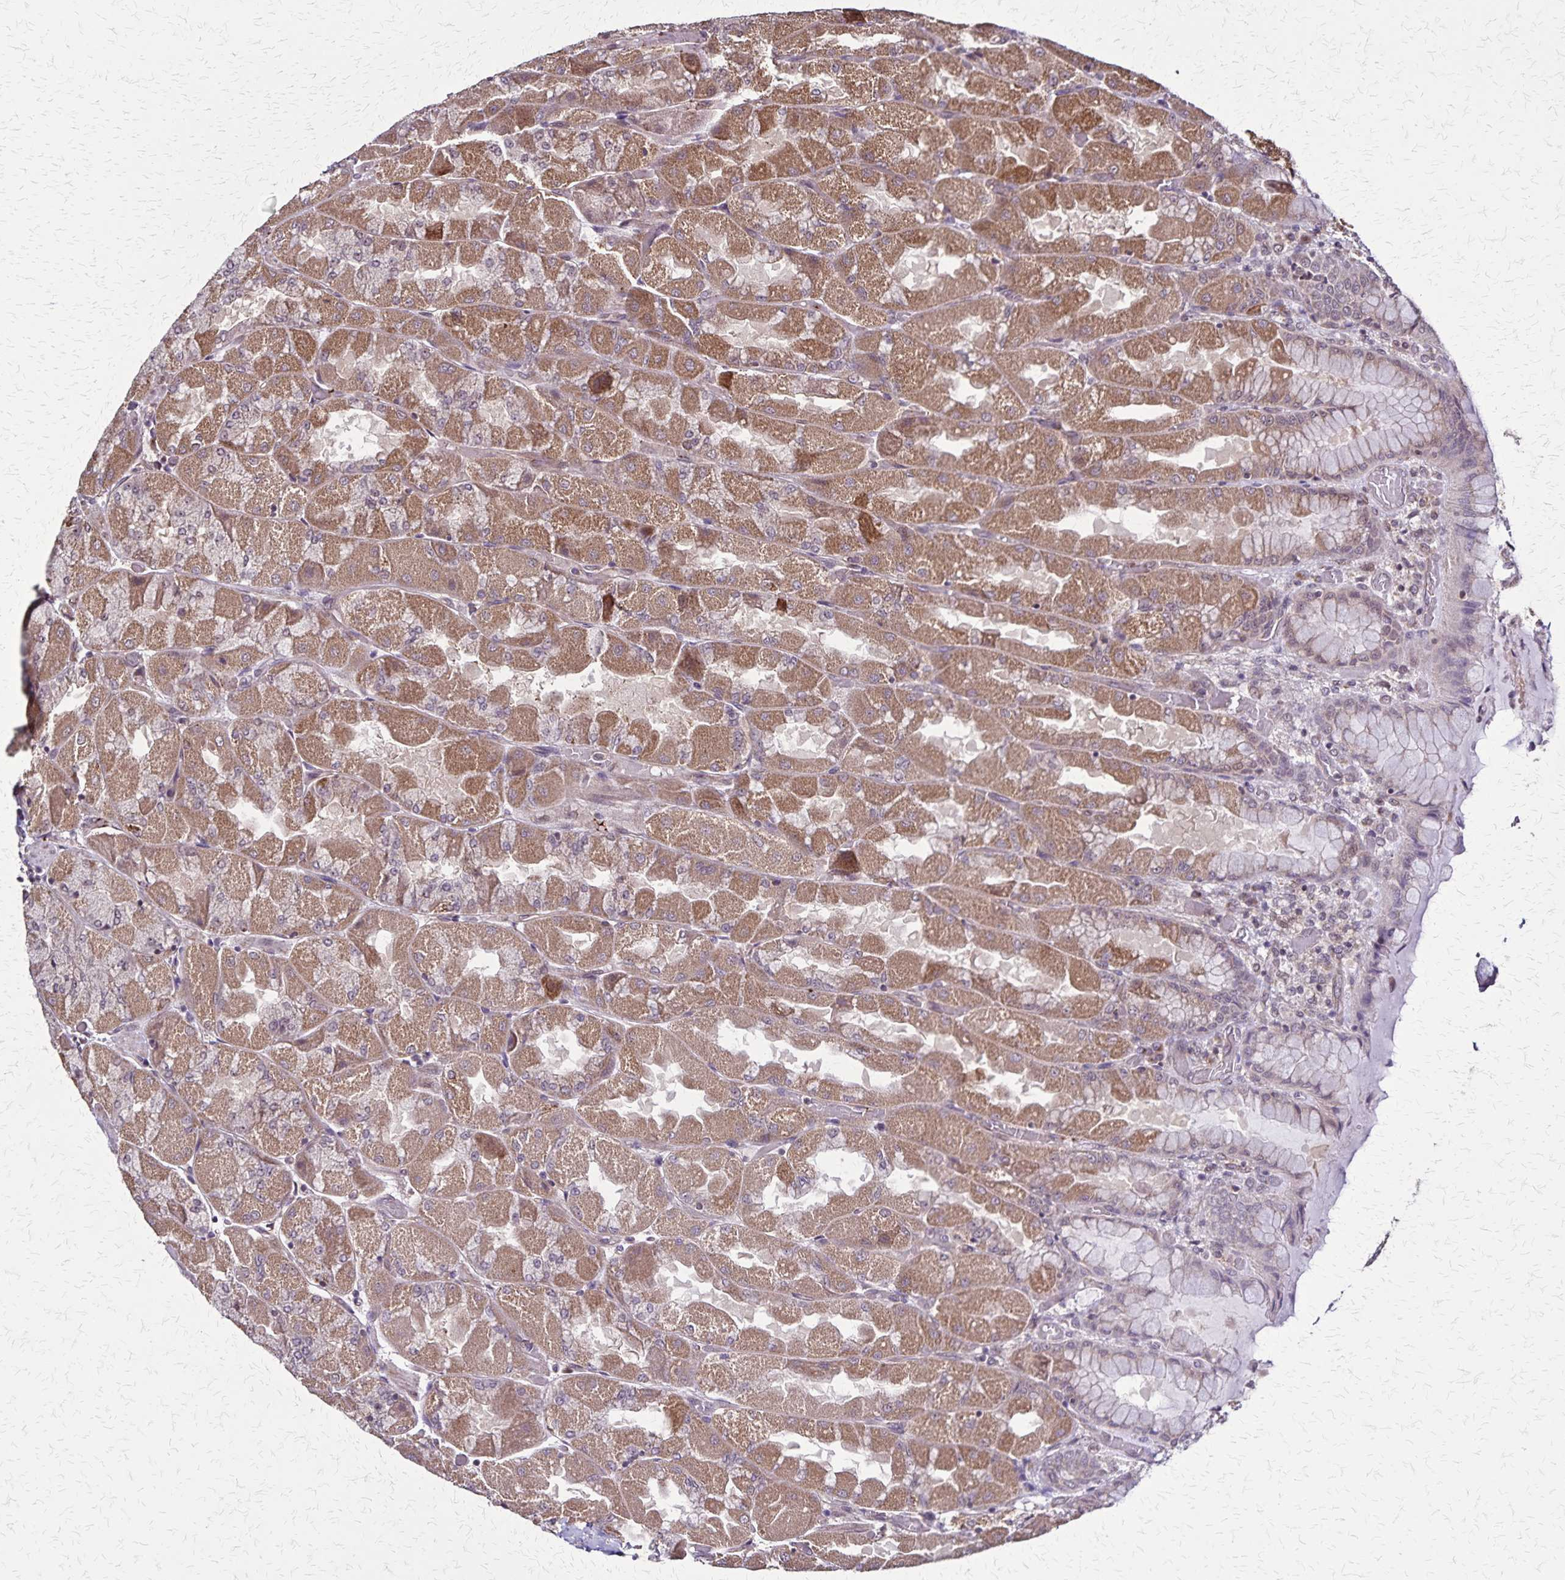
{"staining": {"intensity": "moderate", "quantity": "25%-75%", "location": "cytoplasmic/membranous"}, "tissue": "stomach", "cell_type": "Glandular cells", "image_type": "normal", "snomed": [{"axis": "morphology", "description": "Normal tissue, NOS"}, {"axis": "topography", "description": "Stomach"}], "caption": "Immunohistochemical staining of benign stomach exhibits medium levels of moderate cytoplasmic/membranous positivity in approximately 25%-75% of glandular cells. Using DAB (brown) and hematoxylin (blue) stains, captured at high magnification using brightfield microscopy.", "gene": "NFS1", "patient": {"sex": "female", "age": 61}}